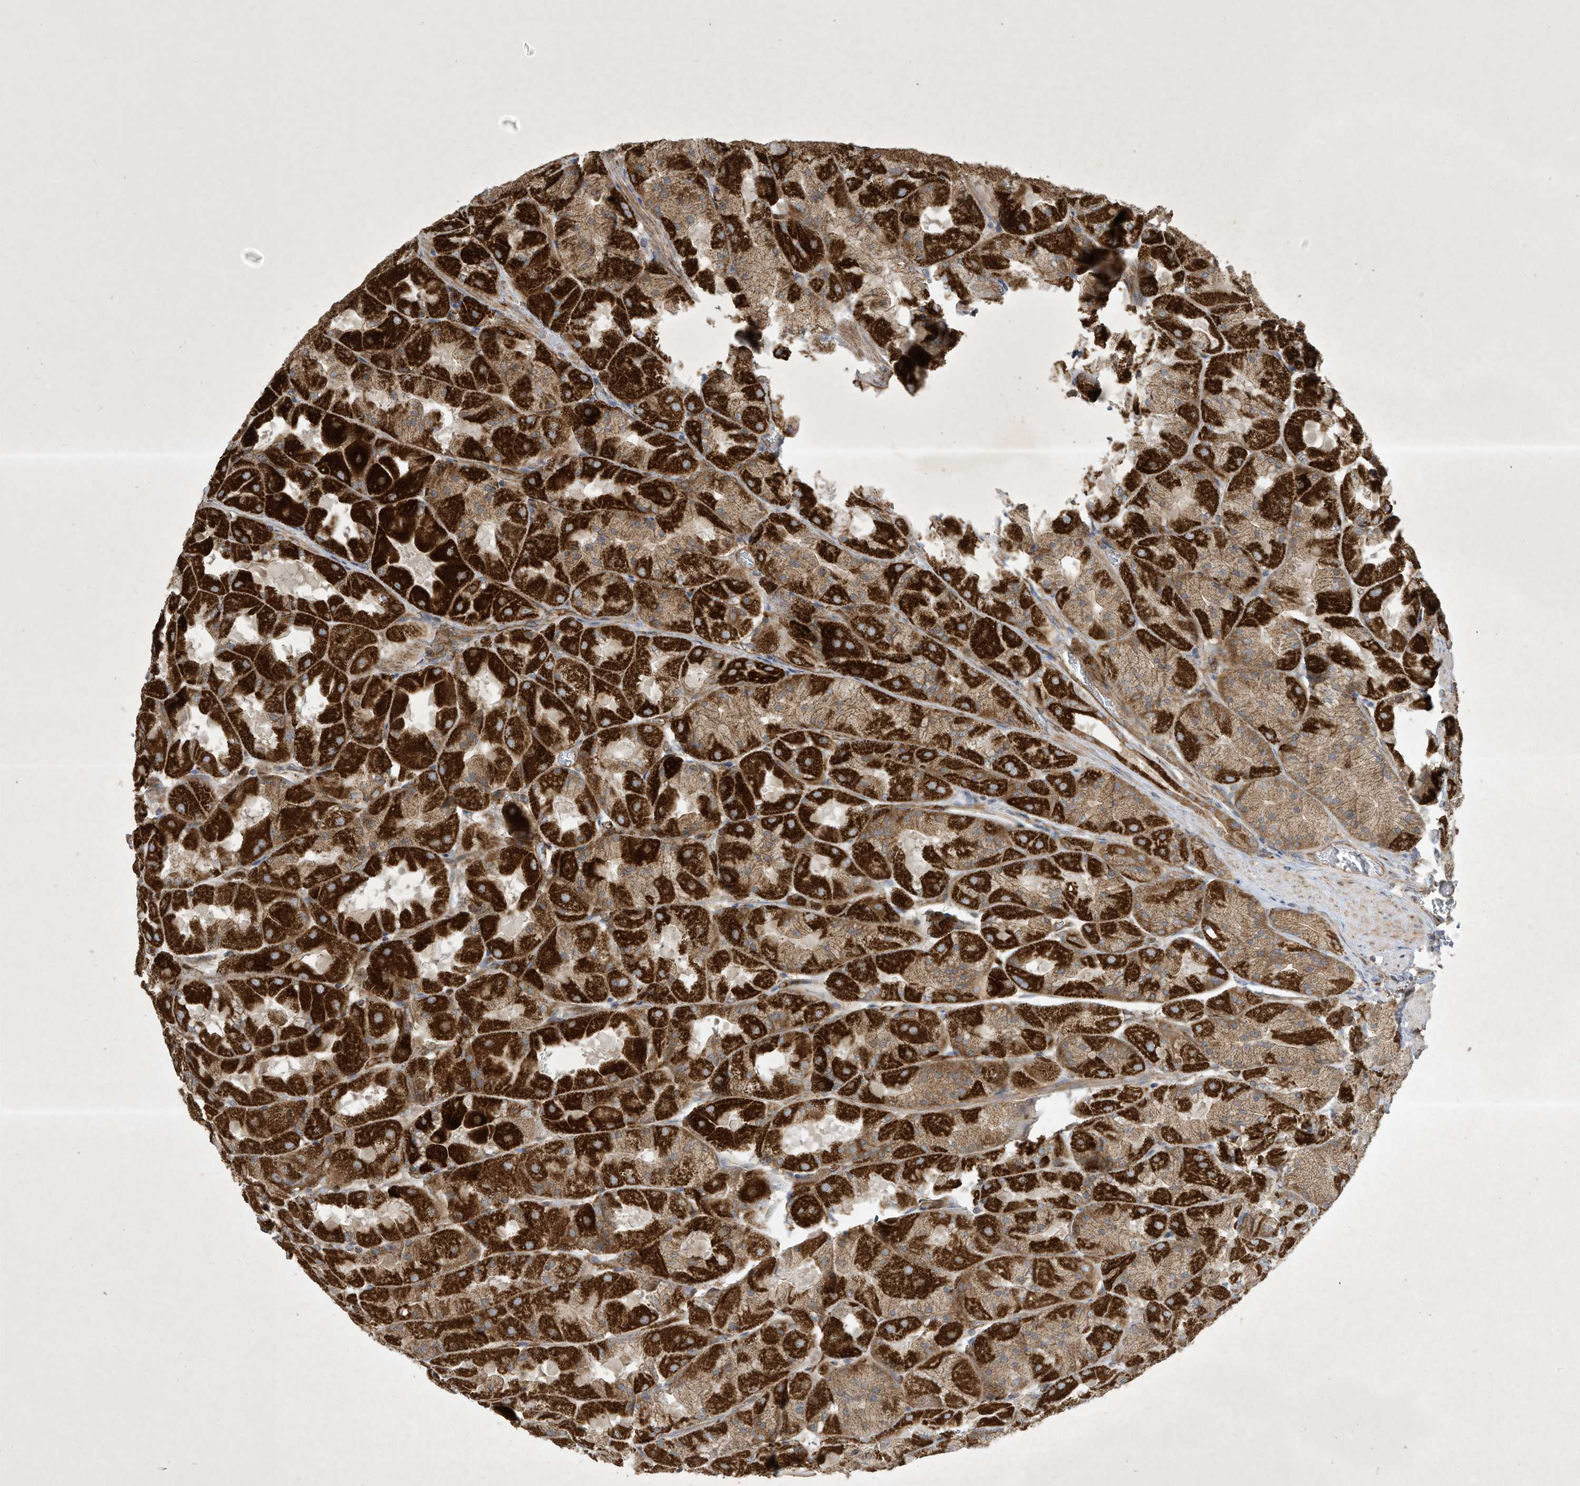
{"staining": {"intensity": "strong", "quantity": ">75%", "location": "cytoplasmic/membranous"}, "tissue": "stomach", "cell_type": "Glandular cells", "image_type": "normal", "snomed": [{"axis": "morphology", "description": "Normal tissue, NOS"}, {"axis": "topography", "description": "Stomach"}], "caption": "Glandular cells demonstrate high levels of strong cytoplasmic/membranous expression in about >75% of cells in benign stomach.", "gene": "SYNJ2", "patient": {"sex": "female", "age": 61}}